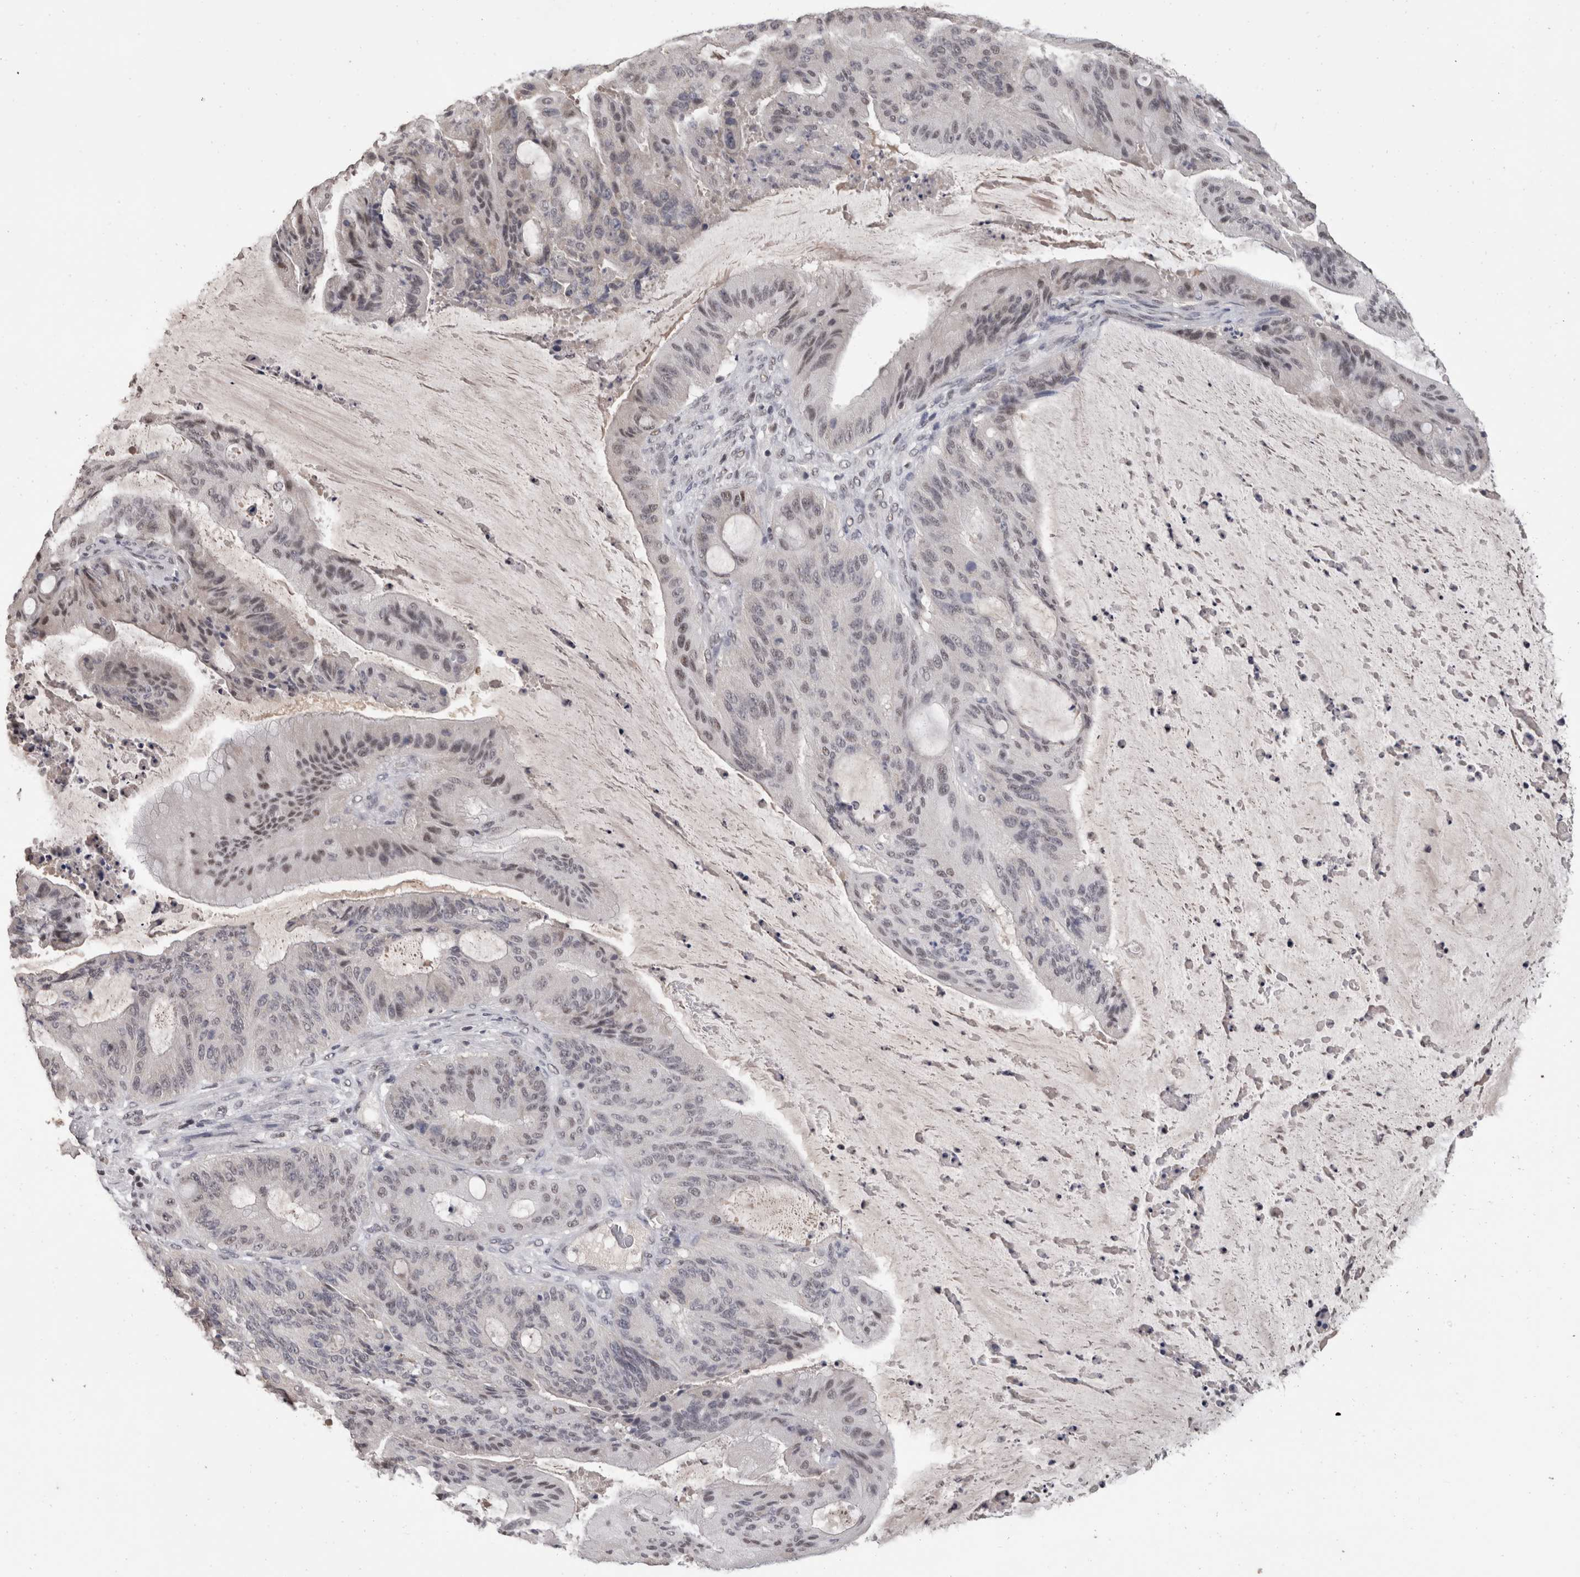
{"staining": {"intensity": "weak", "quantity": "25%-75%", "location": "nuclear"}, "tissue": "liver cancer", "cell_type": "Tumor cells", "image_type": "cancer", "snomed": [{"axis": "morphology", "description": "Normal tissue, NOS"}, {"axis": "morphology", "description": "Cholangiocarcinoma"}, {"axis": "topography", "description": "Liver"}, {"axis": "topography", "description": "Peripheral nerve tissue"}], "caption": "This is an image of immunohistochemistry staining of liver cancer (cholangiocarcinoma), which shows weak staining in the nuclear of tumor cells.", "gene": "DDX17", "patient": {"sex": "female", "age": 73}}